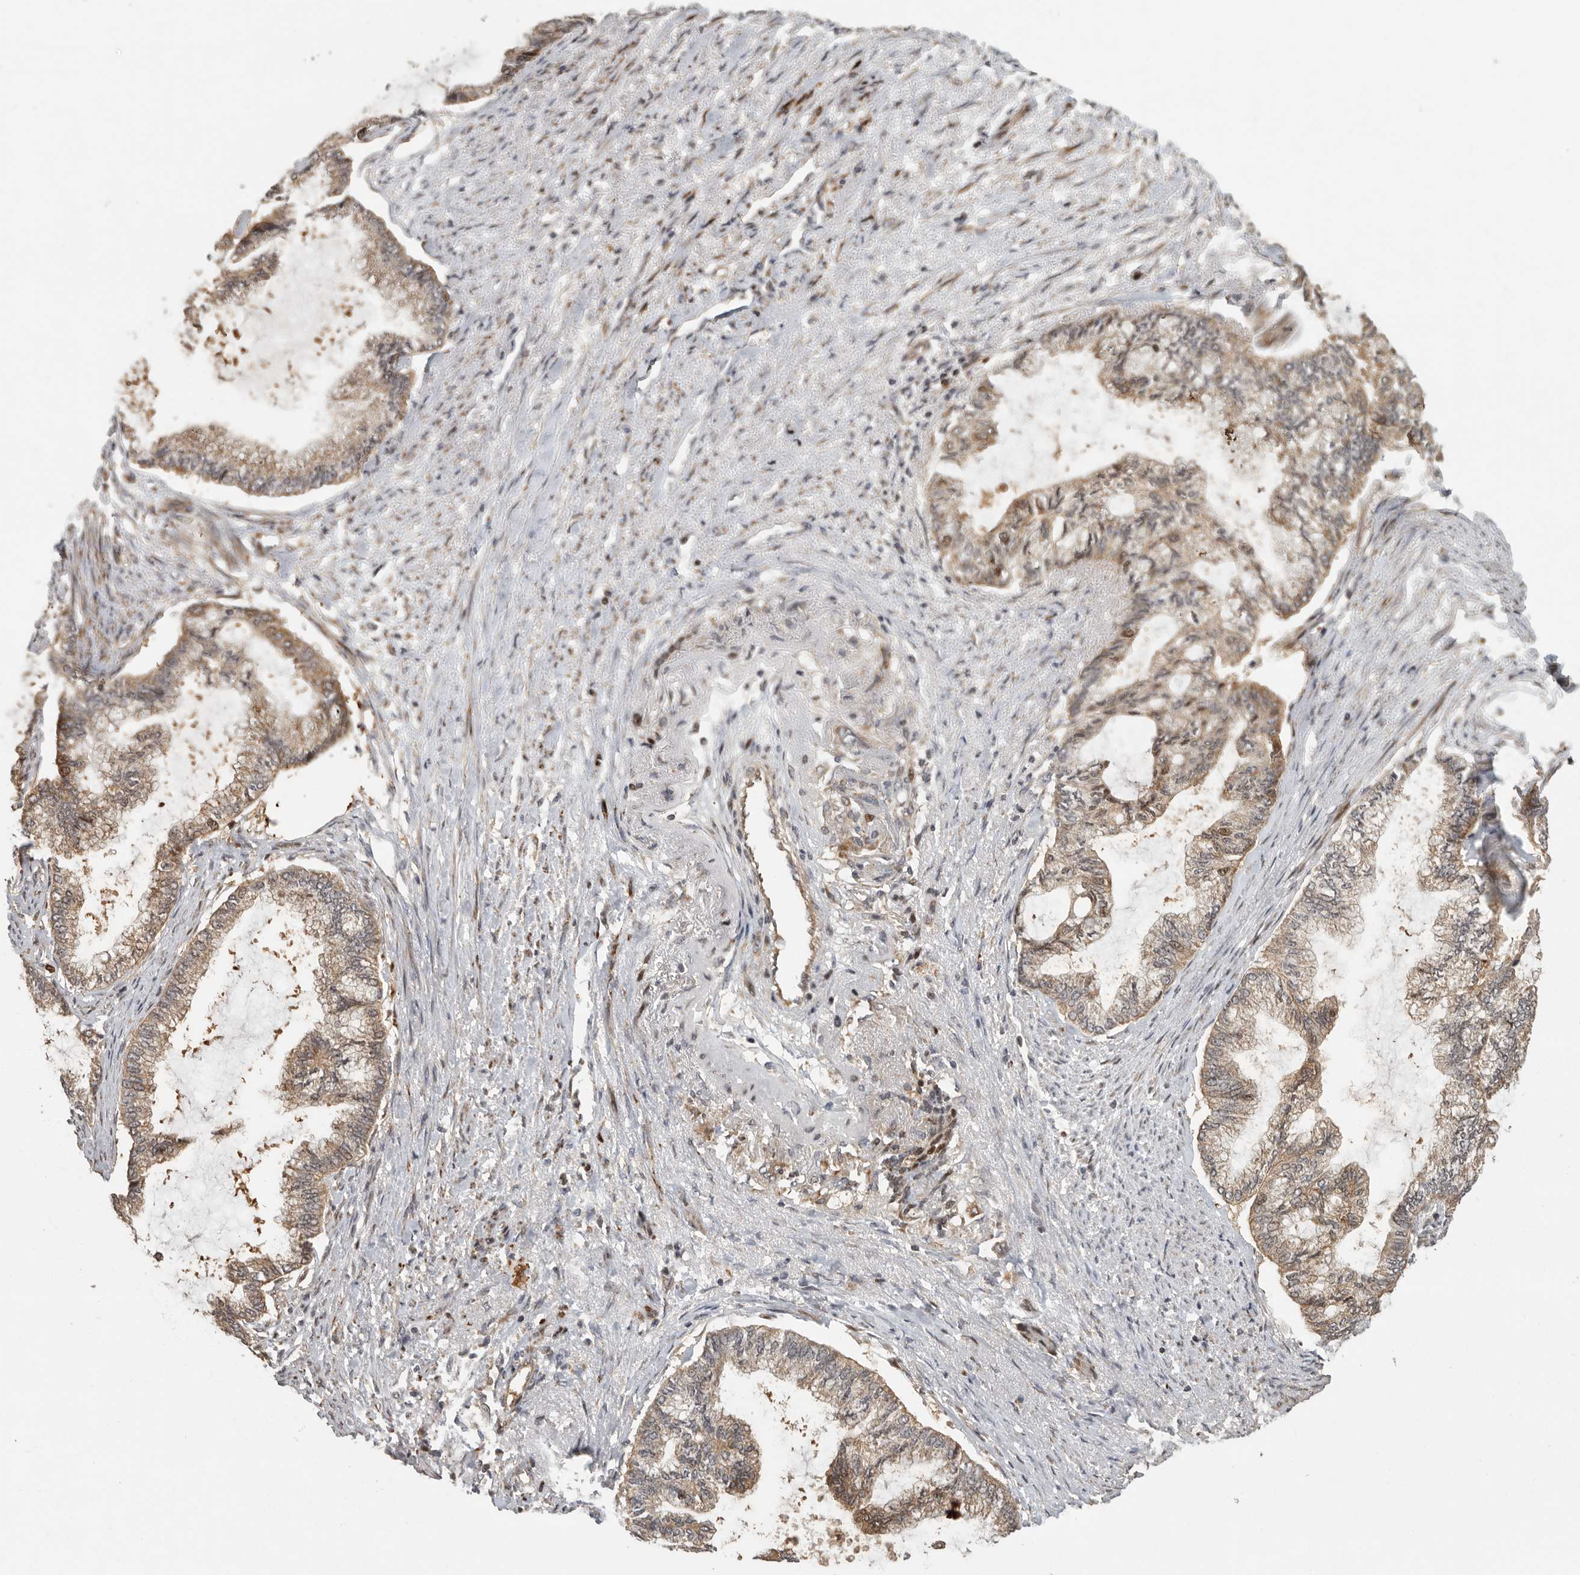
{"staining": {"intensity": "weak", "quantity": ">75%", "location": "cytoplasmic/membranous"}, "tissue": "endometrial cancer", "cell_type": "Tumor cells", "image_type": "cancer", "snomed": [{"axis": "morphology", "description": "Adenocarcinoma, NOS"}, {"axis": "topography", "description": "Endometrium"}], "caption": "IHC histopathology image of human endometrial cancer stained for a protein (brown), which exhibits low levels of weak cytoplasmic/membranous staining in about >75% of tumor cells.", "gene": "SWT1", "patient": {"sex": "female", "age": 86}}